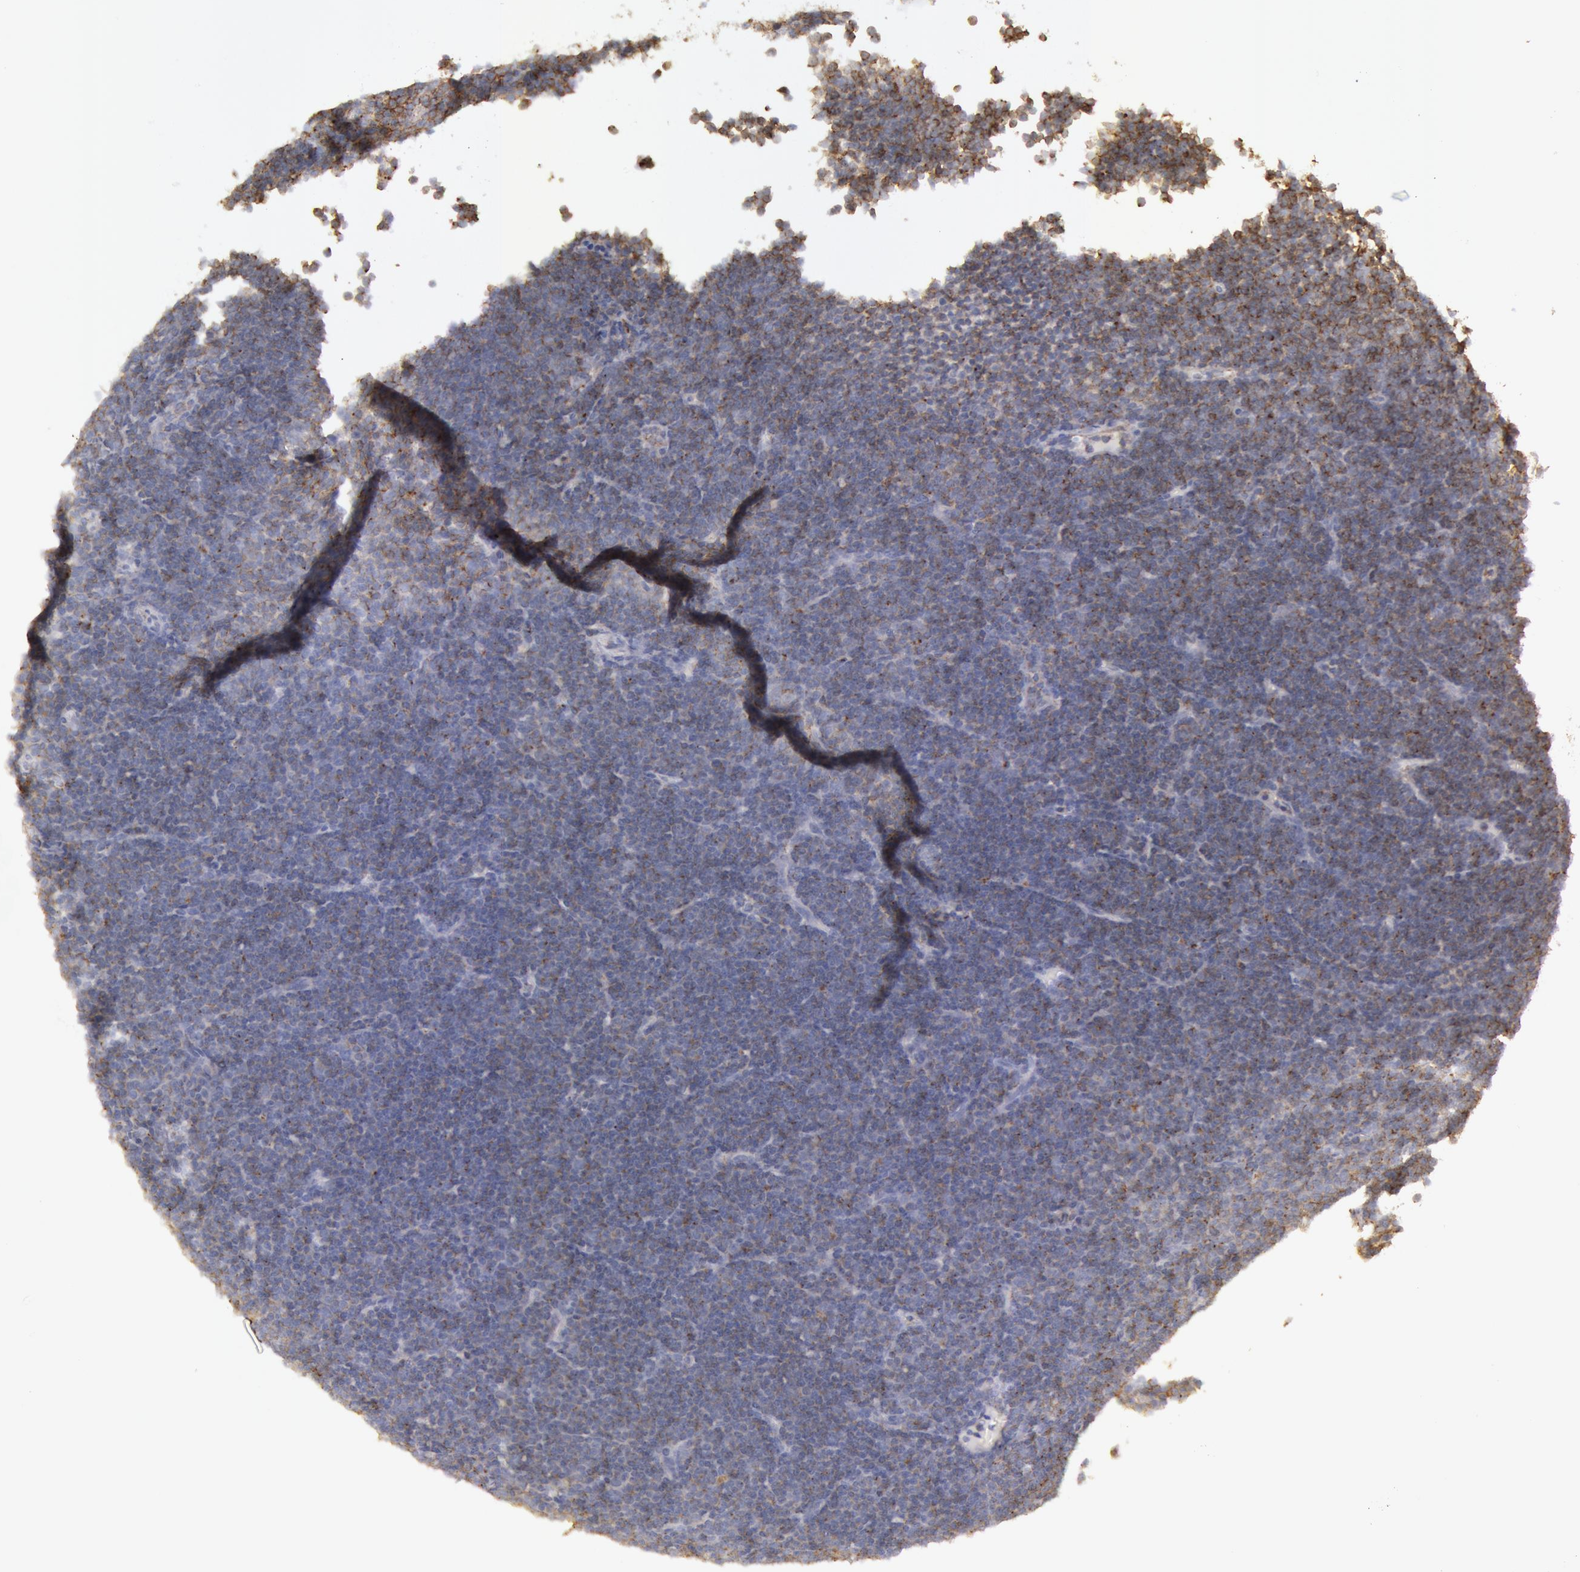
{"staining": {"intensity": "weak", "quantity": "25%-75%", "location": "cytoplasmic/membranous"}, "tissue": "lymphoma", "cell_type": "Tumor cells", "image_type": "cancer", "snomed": [{"axis": "morphology", "description": "Malignant lymphoma, non-Hodgkin's type, Low grade"}, {"axis": "topography", "description": "Lymph node"}], "caption": "This image displays immunohistochemistry staining of lymphoma, with low weak cytoplasmic/membranous staining in about 25%-75% of tumor cells.", "gene": "FLOT2", "patient": {"sex": "male", "age": 57}}